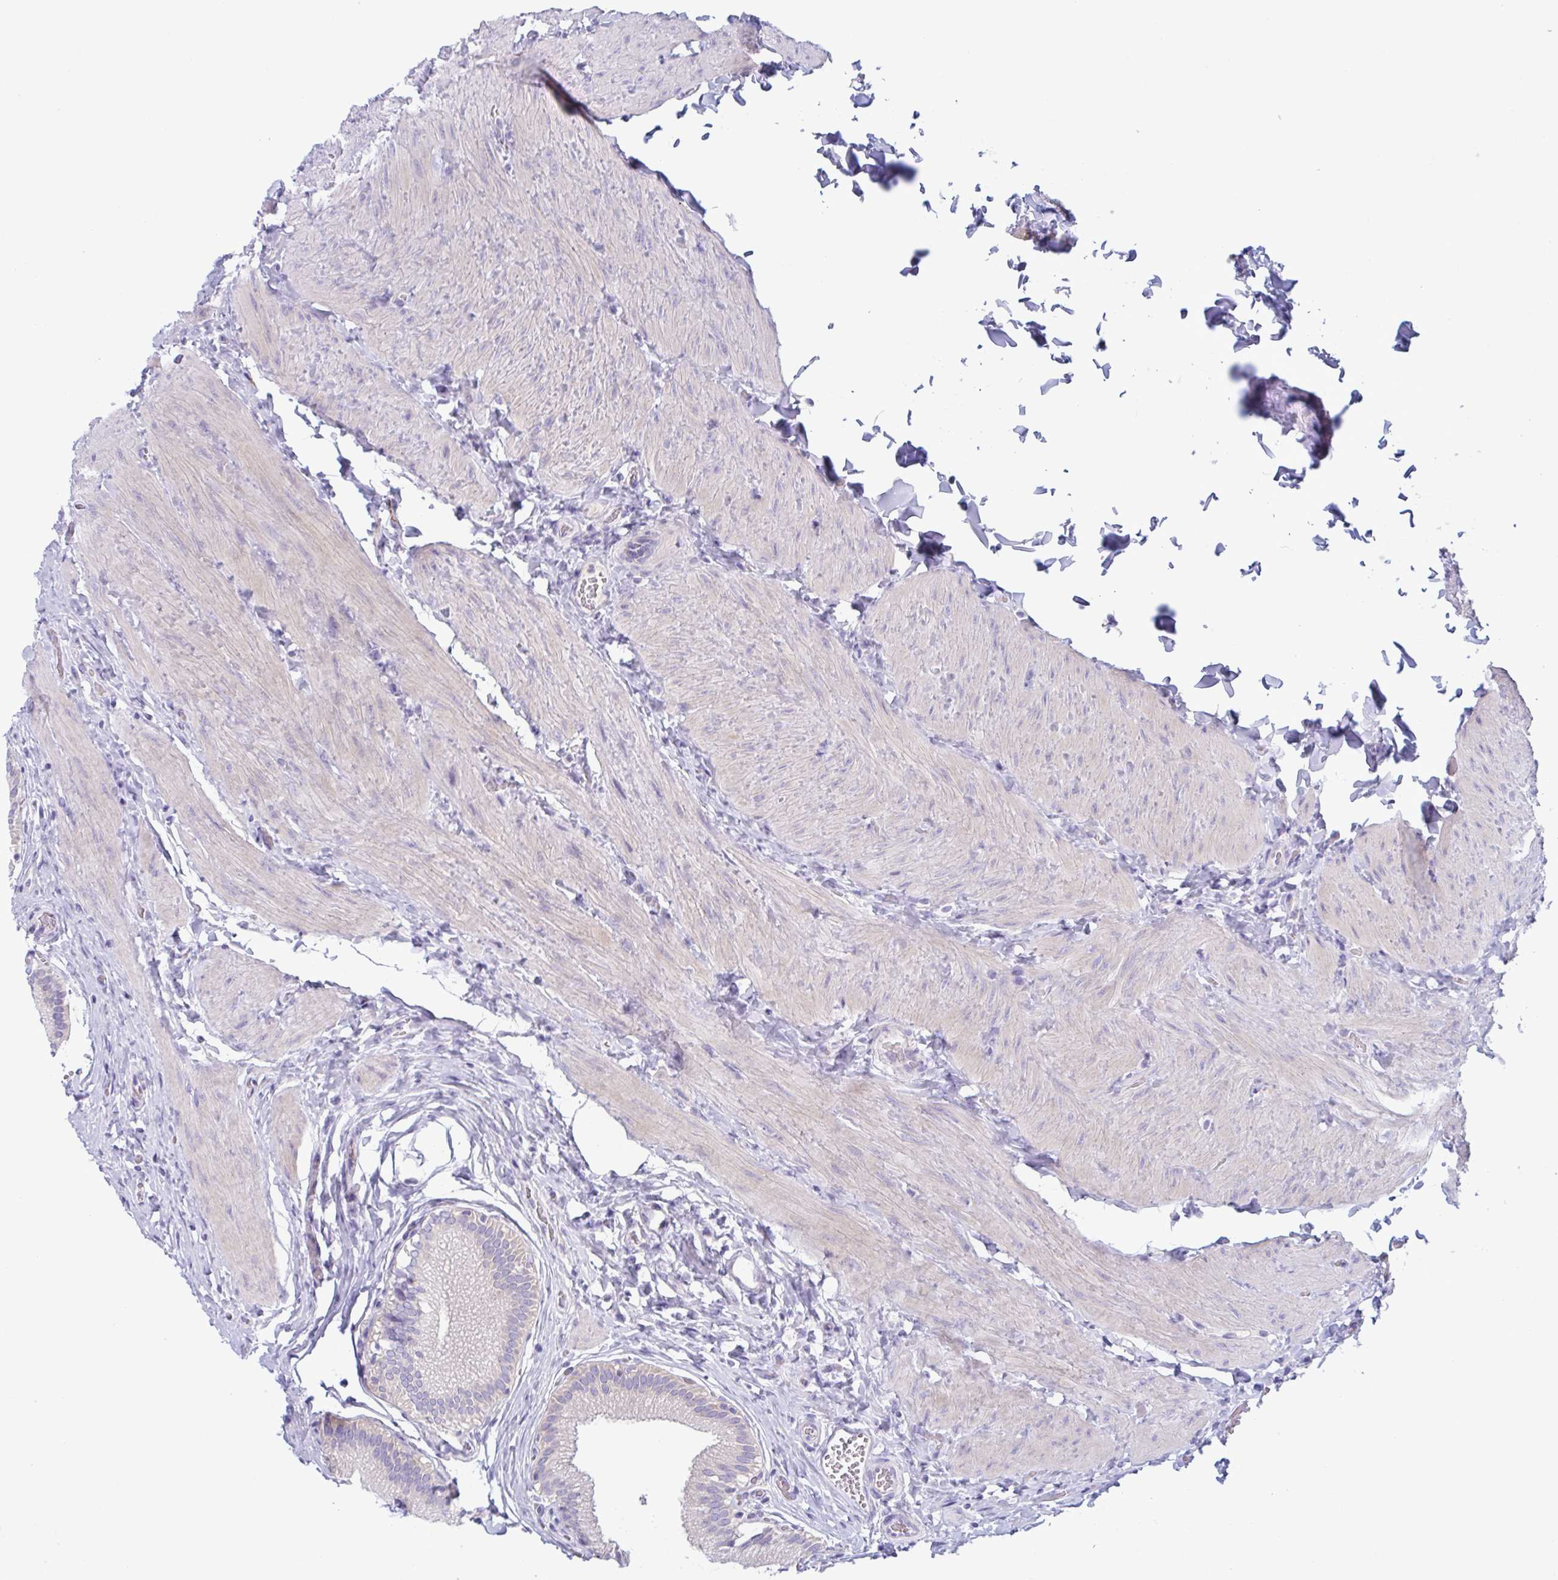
{"staining": {"intensity": "negative", "quantity": "none", "location": "none"}, "tissue": "gallbladder", "cell_type": "Glandular cells", "image_type": "normal", "snomed": [{"axis": "morphology", "description": "Normal tissue, NOS"}, {"axis": "topography", "description": "Gallbladder"}, {"axis": "topography", "description": "Peripheral nerve tissue"}], "caption": "High magnification brightfield microscopy of normal gallbladder stained with DAB (3,3'-diaminobenzidine) (brown) and counterstained with hematoxylin (blue): glandular cells show no significant staining. Brightfield microscopy of immunohistochemistry (IHC) stained with DAB (3,3'-diaminobenzidine) (brown) and hematoxylin (blue), captured at high magnification.", "gene": "NAA30", "patient": {"sex": "male", "age": 17}}